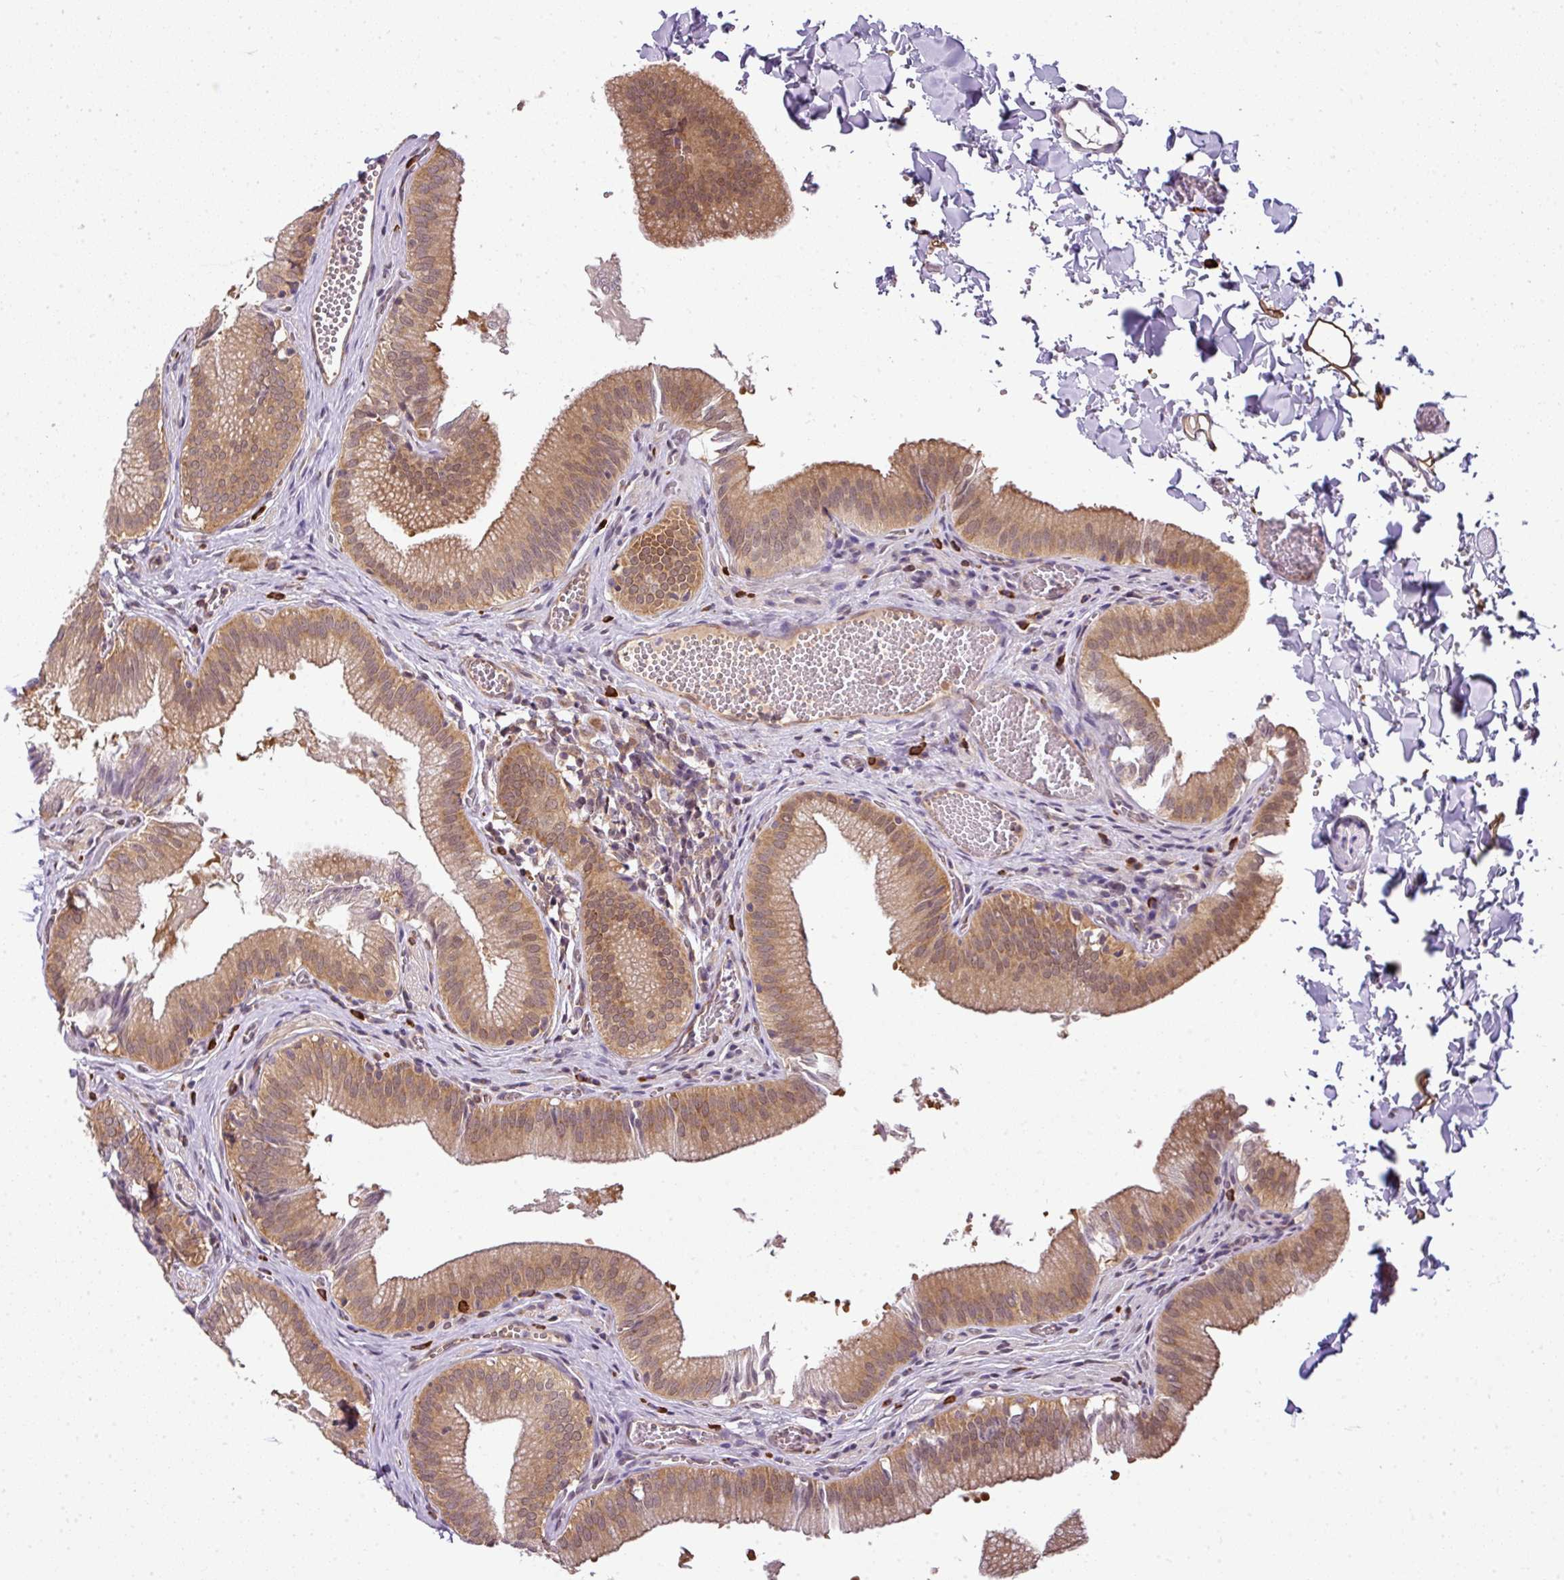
{"staining": {"intensity": "moderate", "quantity": ">75%", "location": "cytoplasmic/membranous"}, "tissue": "gallbladder", "cell_type": "Glandular cells", "image_type": "normal", "snomed": [{"axis": "morphology", "description": "Normal tissue, NOS"}, {"axis": "topography", "description": "Gallbladder"}, {"axis": "topography", "description": "Peripheral nerve tissue"}], "caption": "Human gallbladder stained for a protein (brown) reveals moderate cytoplasmic/membranous positive expression in approximately >75% of glandular cells.", "gene": "RBM14", "patient": {"sex": "male", "age": 17}}